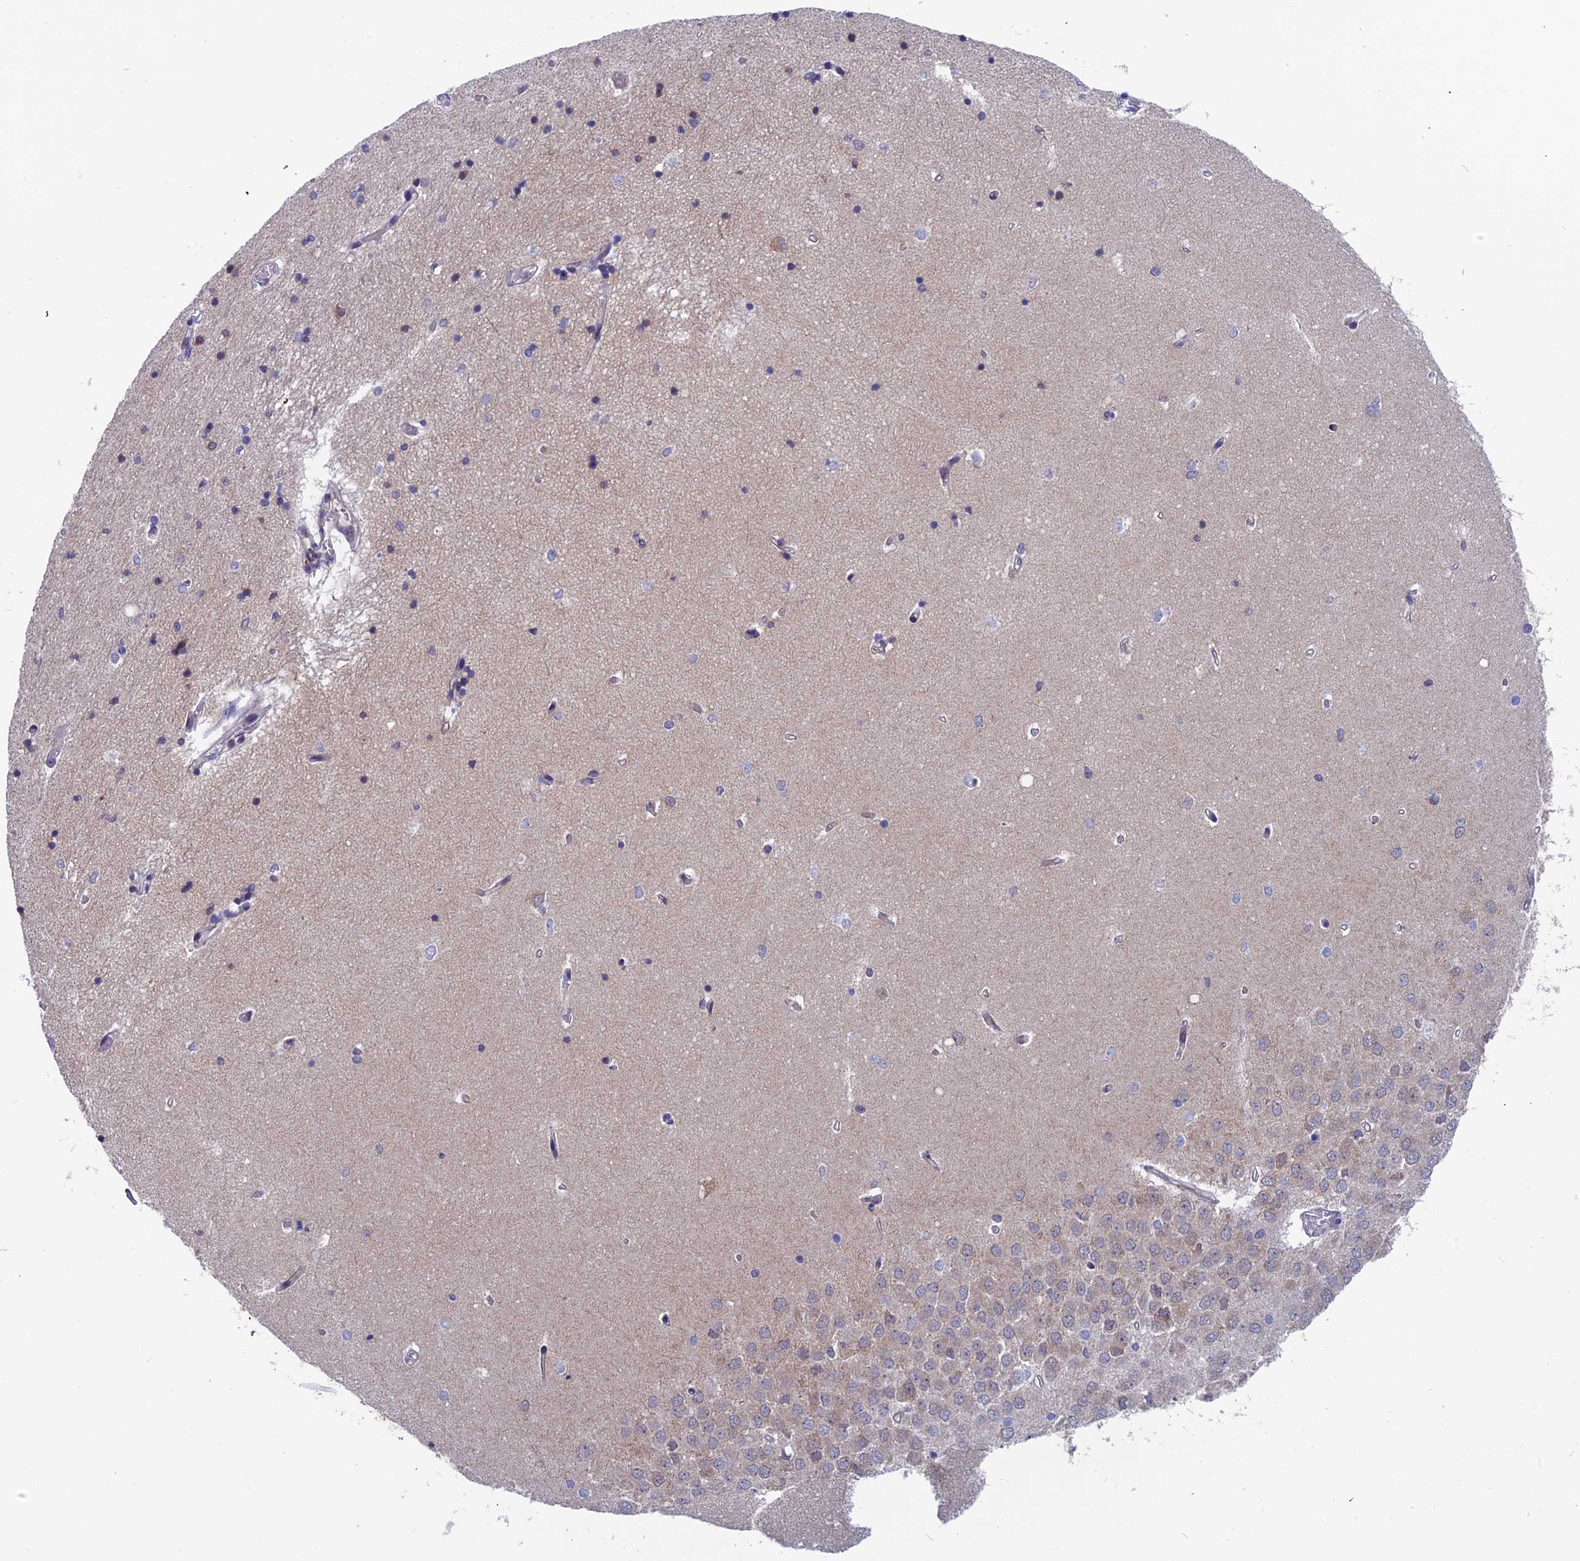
{"staining": {"intensity": "negative", "quantity": "none", "location": "none"}, "tissue": "hippocampus", "cell_type": "Glial cells", "image_type": "normal", "snomed": [{"axis": "morphology", "description": "Normal tissue, NOS"}, {"axis": "topography", "description": "Hippocampus"}], "caption": "A high-resolution histopathology image shows immunohistochemistry staining of unremarkable hippocampus, which shows no significant positivity in glial cells. (DAB (3,3'-diaminobenzidine) immunohistochemistry (IHC) visualized using brightfield microscopy, high magnification).", "gene": "IGBP1", "patient": {"sex": "male", "age": 45}}